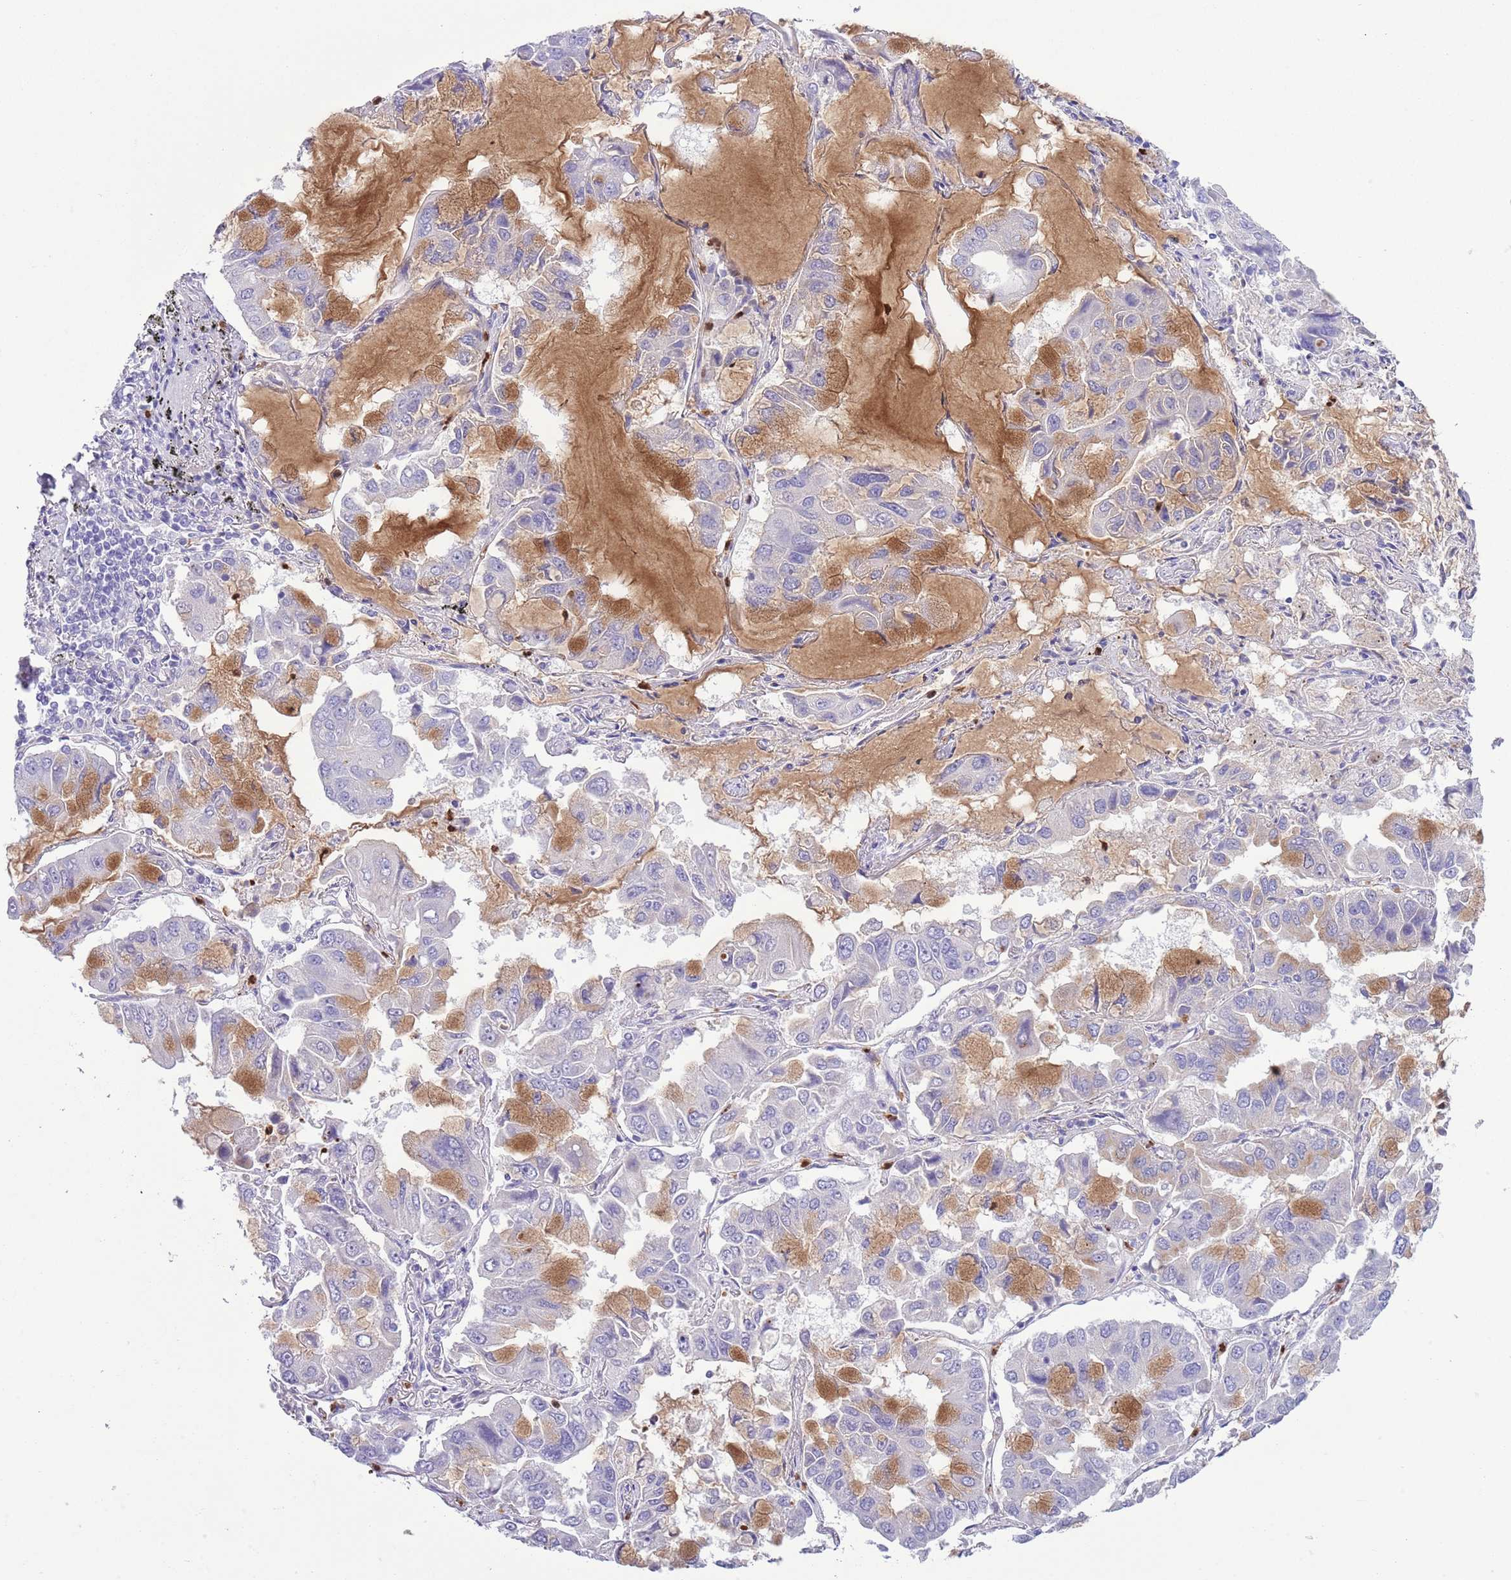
{"staining": {"intensity": "moderate", "quantity": "<25%", "location": "cytoplasmic/membranous"}, "tissue": "lung cancer", "cell_type": "Tumor cells", "image_type": "cancer", "snomed": [{"axis": "morphology", "description": "Adenocarcinoma, NOS"}, {"axis": "topography", "description": "Lung"}], "caption": "A brown stain shows moderate cytoplasmic/membranous staining of a protein in human lung cancer (adenocarcinoma) tumor cells.", "gene": "OR6M1", "patient": {"sex": "male", "age": 64}}